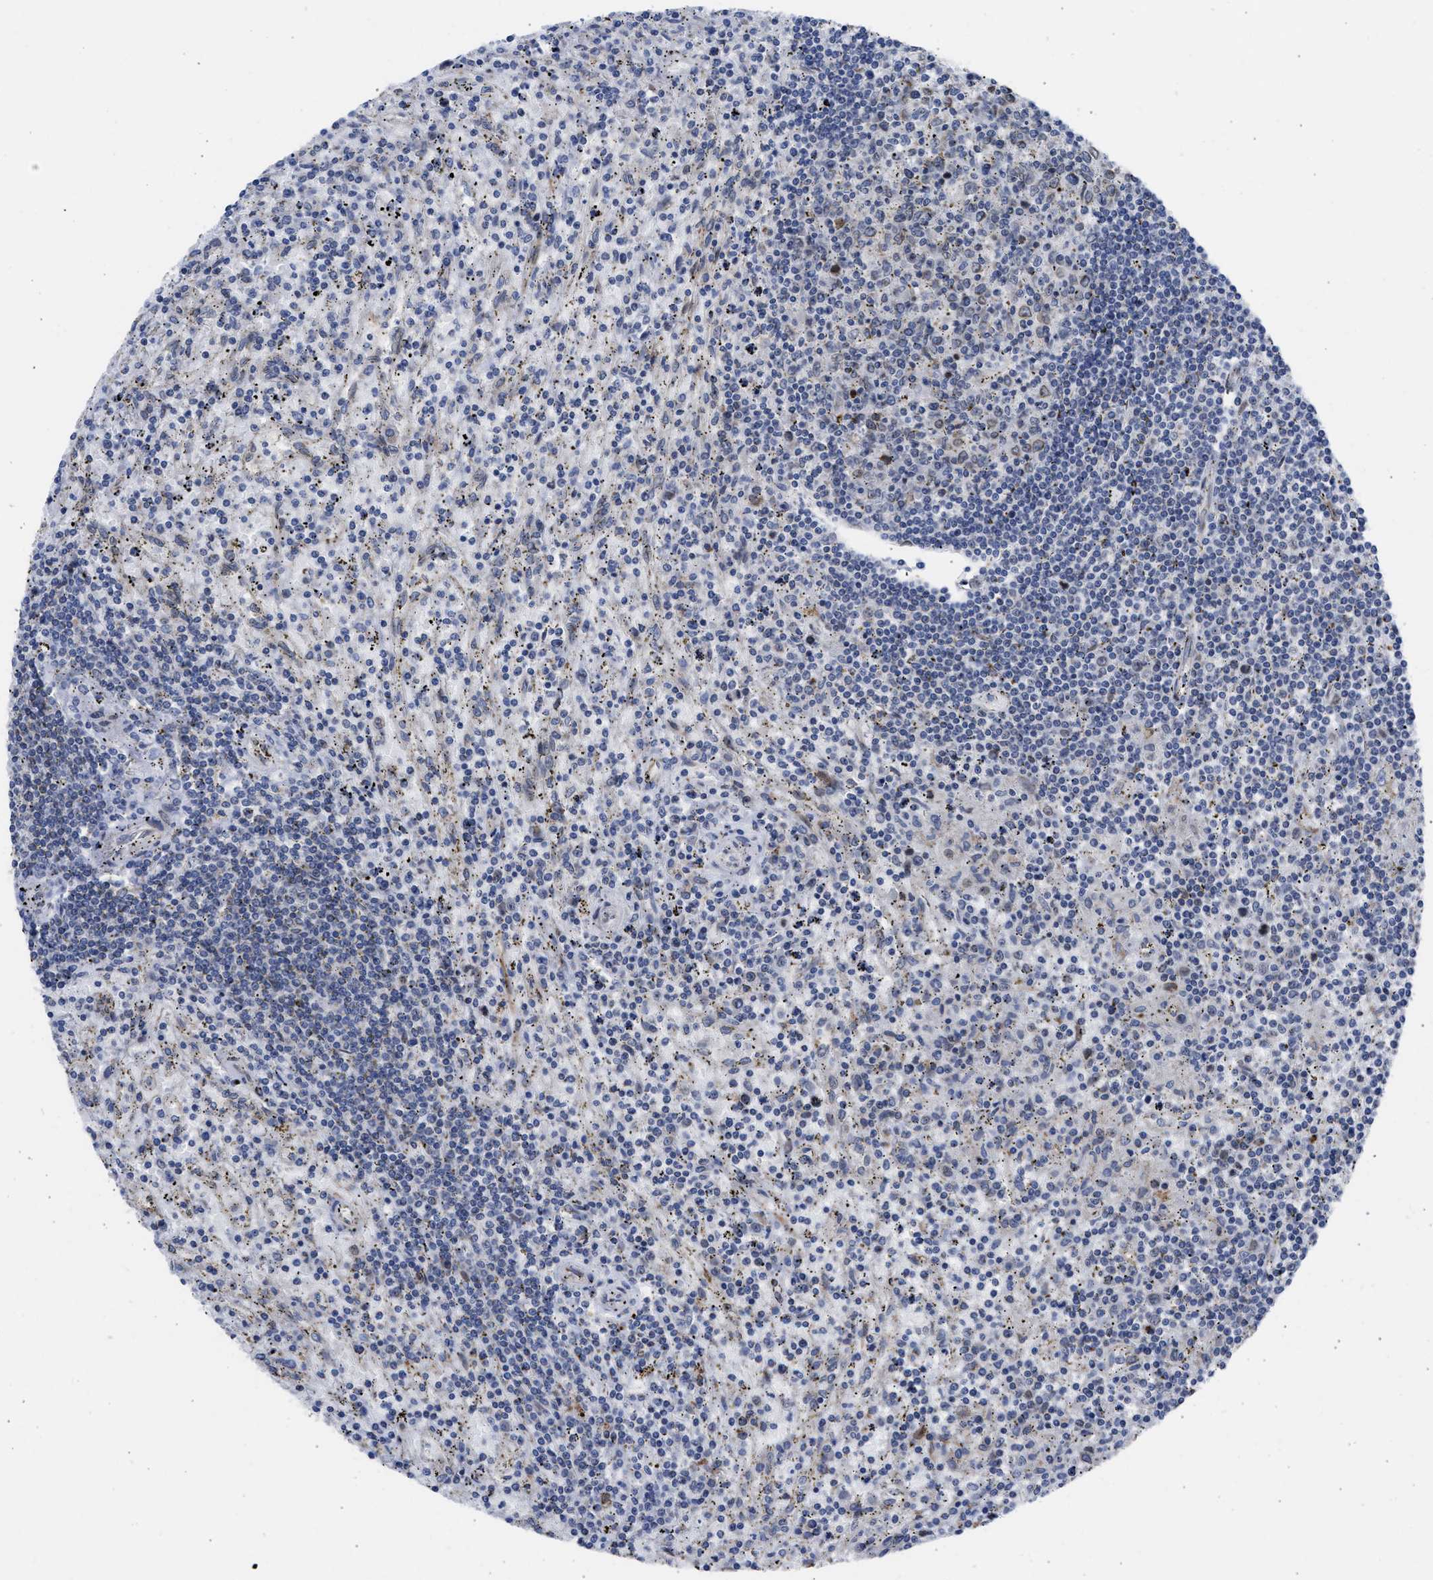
{"staining": {"intensity": "negative", "quantity": "none", "location": "none"}, "tissue": "lymphoma", "cell_type": "Tumor cells", "image_type": "cancer", "snomed": [{"axis": "morphology", "description": "Malignant lymphoma, non-Hodgkin's type, Low grade"}, {"axis": "topography", "description": "Spleen"}], "caption": "The photomicrograph displays no significant expression in tumor cells of low-grade malignant lymphoma, non-Hodgkin's type.", "gene": "NUP35", "patient": {"sex": "male", "age": 76}}